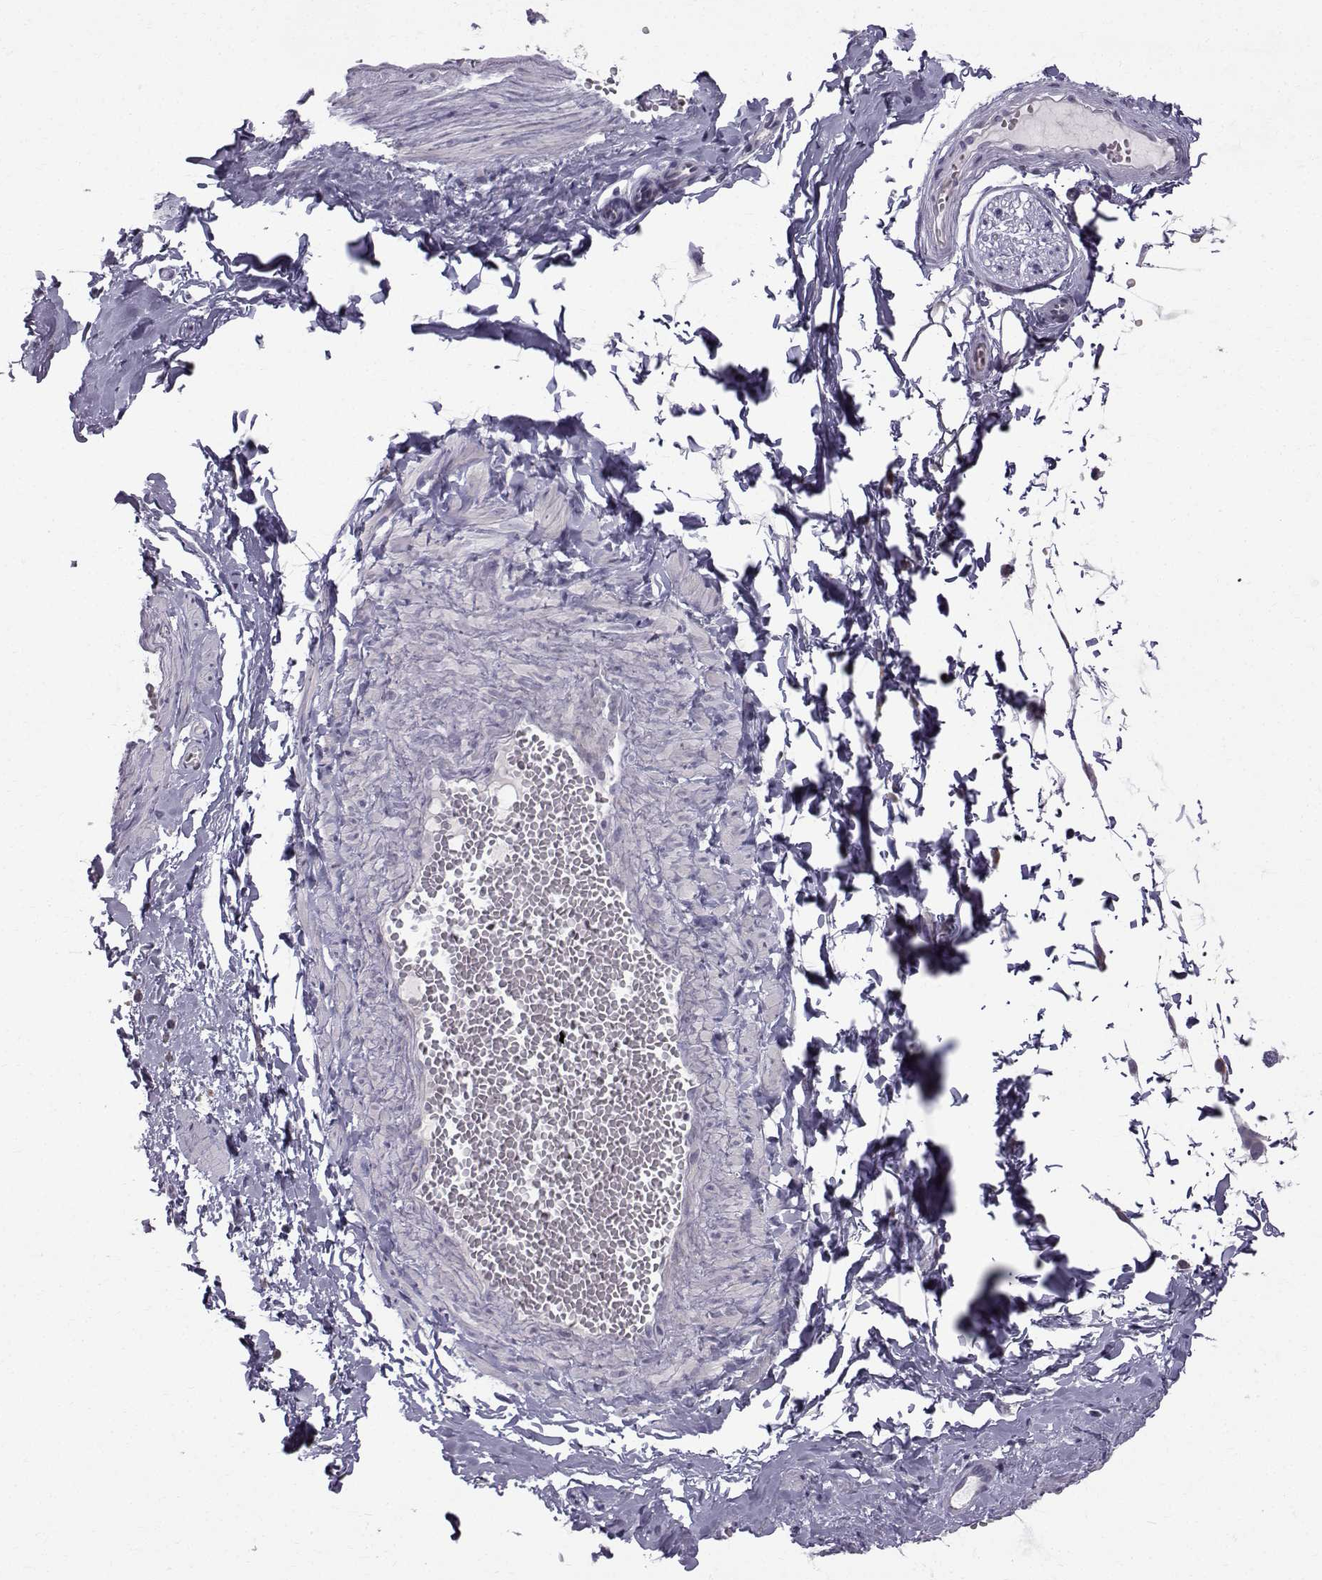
{"staining": {"intensity": "negative", "quantity": "none", "location": "none"}, "tissue": "adipose tissue", "cell_type": "Adipocytes", "image_type": "normal", "snomed": [{"axis": "morphology", "description": "Normal tissue, NOS"}, {"axis": "topography", "description": "Smooth muscle"}, {"axis": "topography", "description": "Peripheral nerve tissue"}], "caption": "Unremarkable adipose tissue was stained to show a protein in brown. There is no significant expression in adipocytes. (DAB (3,3'-diaminobenzidine) IHC visualized using brightfield microscopy, high magnification).", "gene": "ROPN1B", "patient": {"sex": "male", "age": 22}}